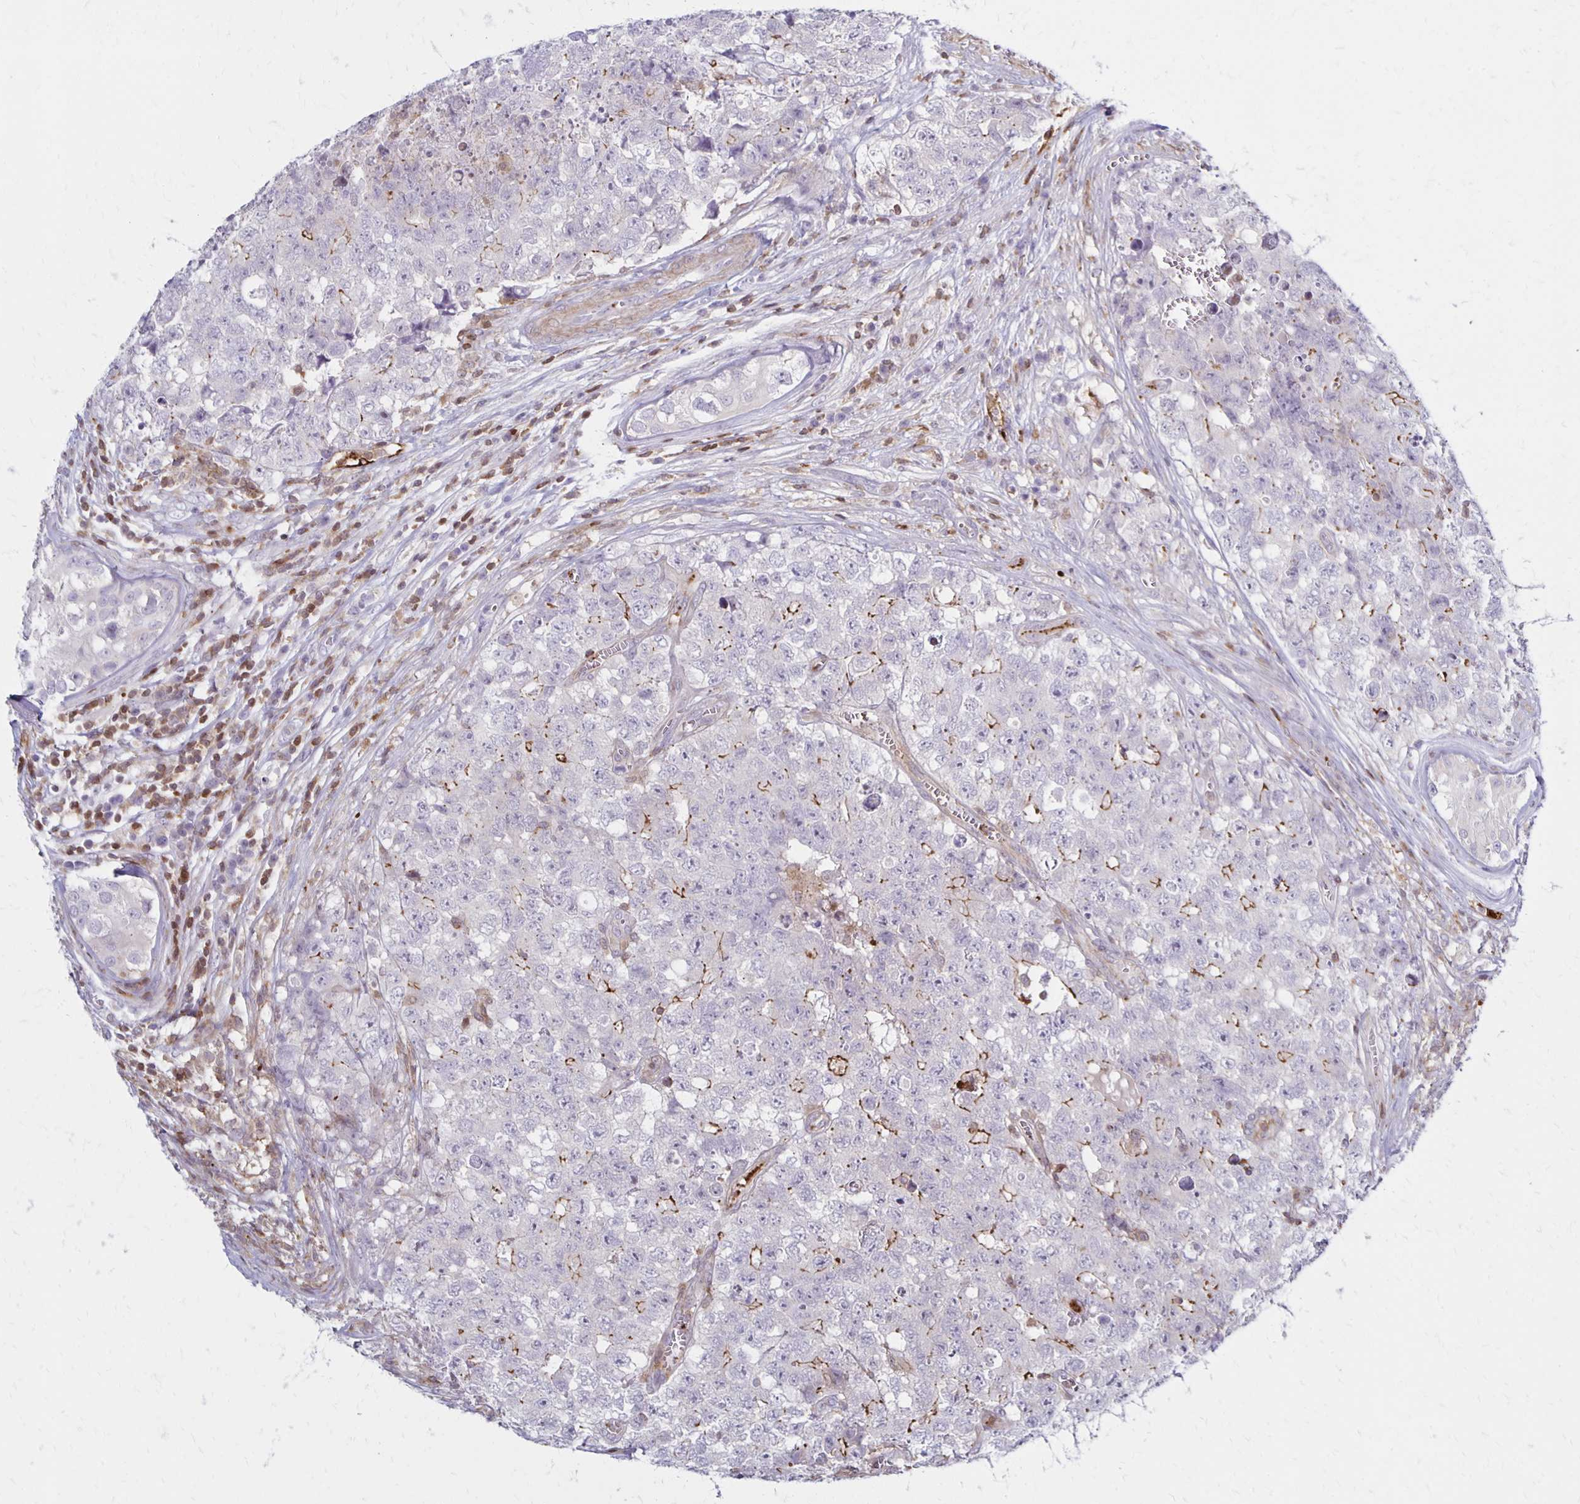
{"staining": {"intensity": "moderate", "quantity": "<25%", "location": "cytoplasmic/membranous"}, "tissue": "testis cancer", "cell_type": "Tumor cells", "image_type": "cancer", "snomed": [{"axis": "morphology", "description": "Carcinoma, Embryonal, NOS"}, {"axis": "topography", "description": "Testis"}], "caption": "Tumor cells display low levels of moderate cytoplasmic/membranous staining in approximately <25% of cells in human embryonal carcinoma (testis).", "gene": "CCL21", "patient": {"sex": "male", "age": 18}}